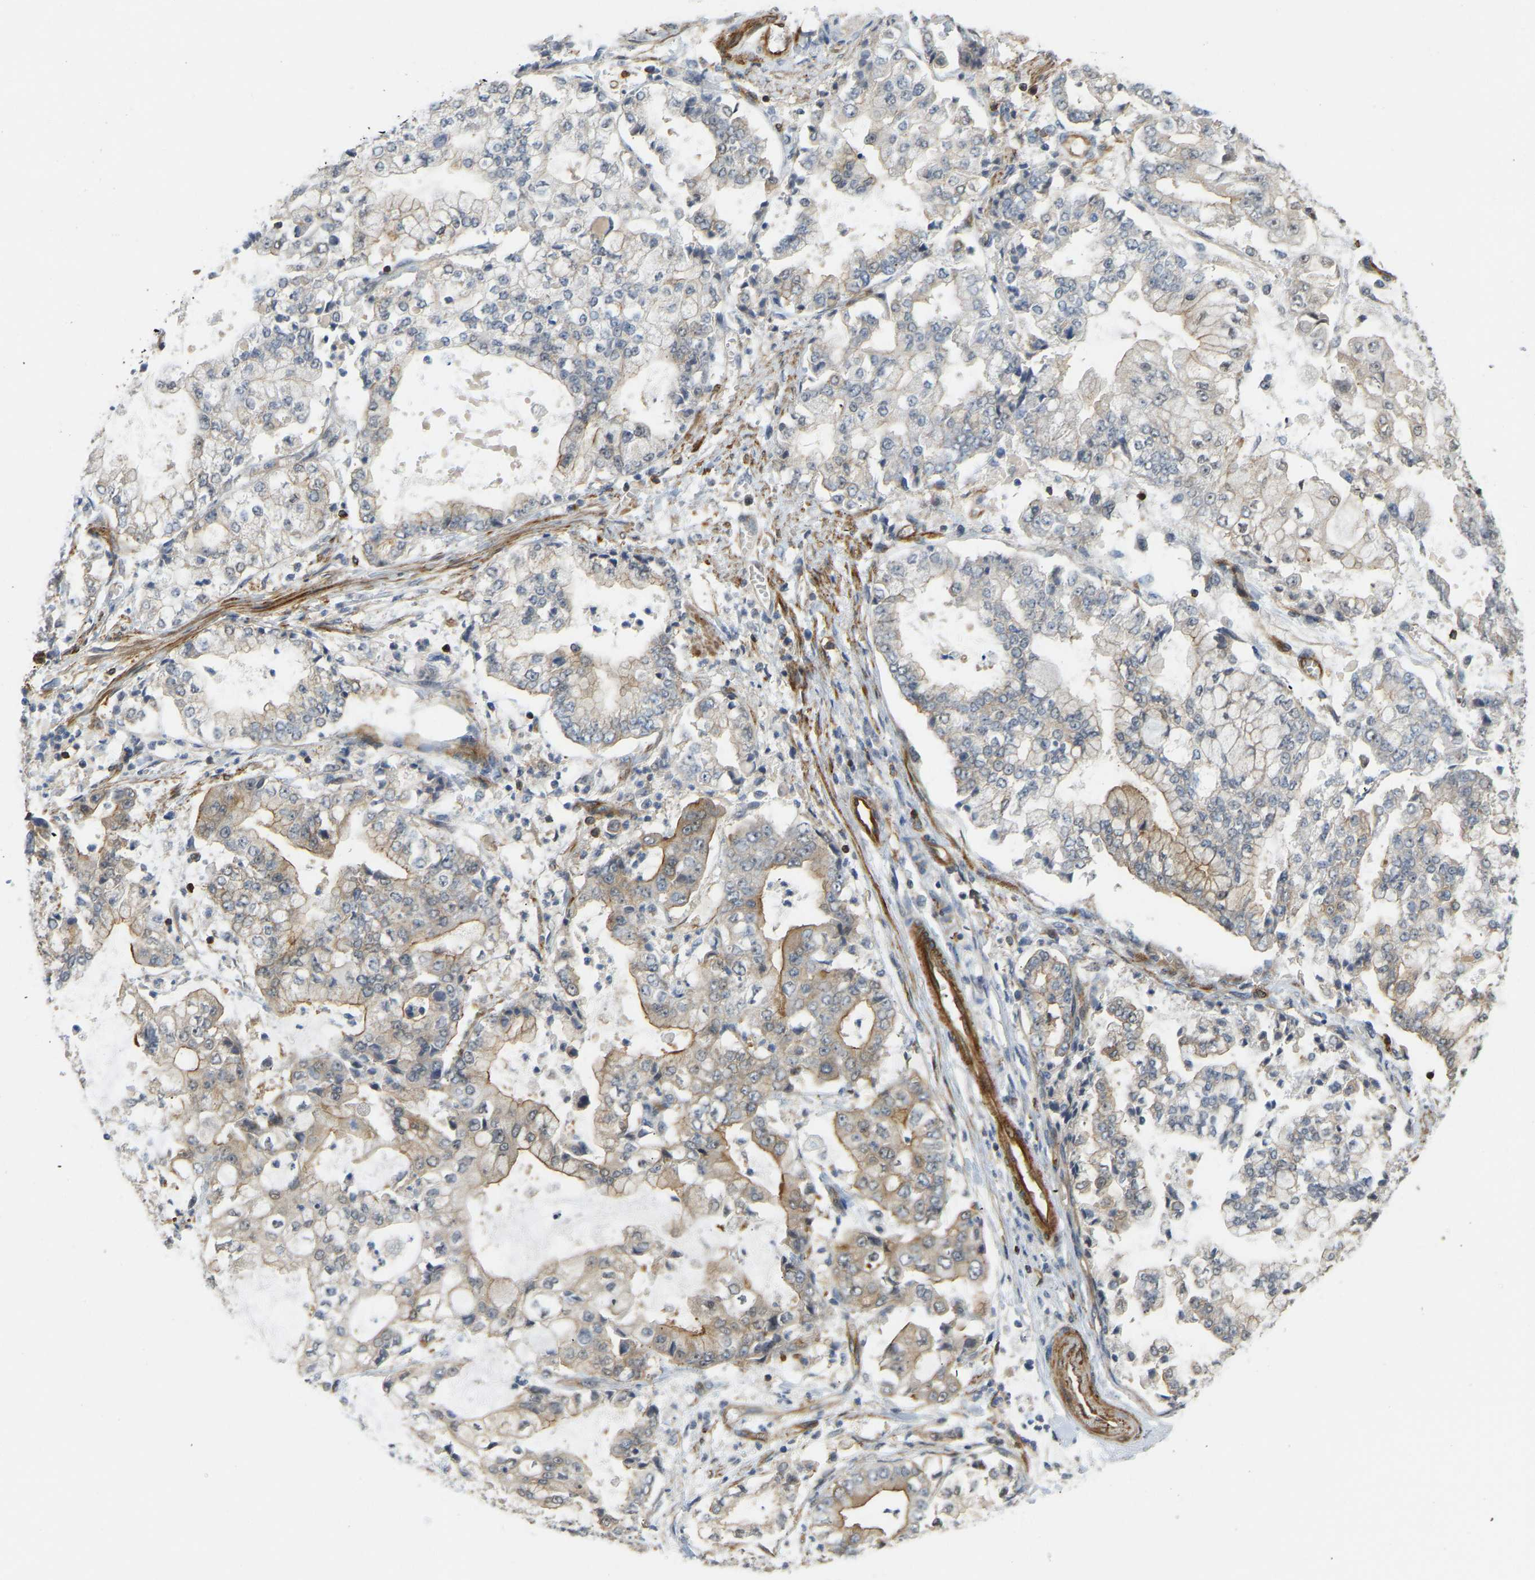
{"staining": {"intensity": "moderate", "quantity": "25%-75%", "location": "cytoplasmic/membranous"}, "tissue": "stomach cancer", "cell_type": "Tumor cells", "image_type": "cancer", "snomed": [{"axis": "morphology", "description": "Adenocarcinoma, NOS"}, {"axis": "topography", "description": "Stomach"}], "caption": "Tumor cells demonstrate medium levels of moderate cytoplasmic/membranous expression in approximately 25%-75% of cells in human adenocarcinoma (stomach). (brown staining indicates protein expression, while blue staining denotes nuclei).", "gene": "KIAA1671", "patient": {"sex": "male", "age": 76}}